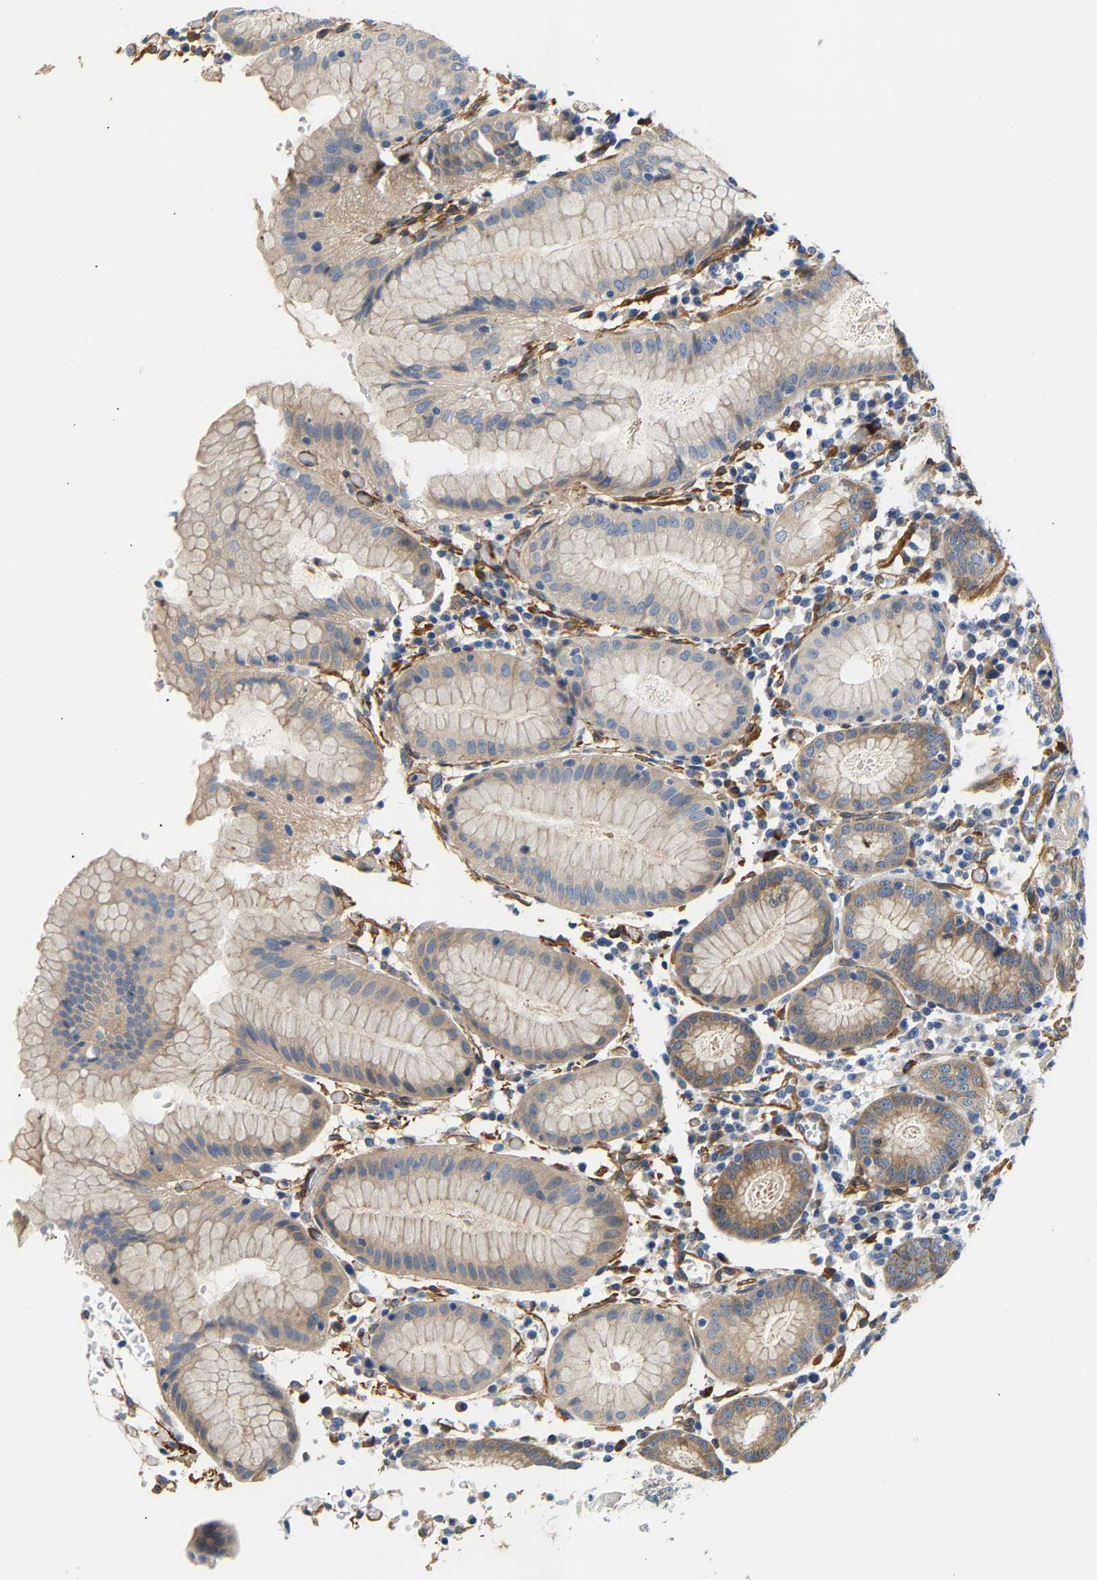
{"staining": {"intensity": "moderate", "quantity": "<25%", "location": "cytoplasmic/membranous"}, "tissue": "stomach", "cell_type": "Glandular cells", "image_type": "normal", "snomed": [{"axis": "morphology", "description": "Normal tissue, NOS"}, {"axis": "topography", "description": "Stomach"}, {"axis": "topography", "description": "Stomach, lower"}], "caption": "An immunohistochemistry (IHC) micrograph of benign tissue is shown. Protein staining in brown highlights moderate cytoplasmic/membranous positivity in stomach within glandular cells.", "gene": "PAWR", "patient": {"sex": "female", "age": 75}}